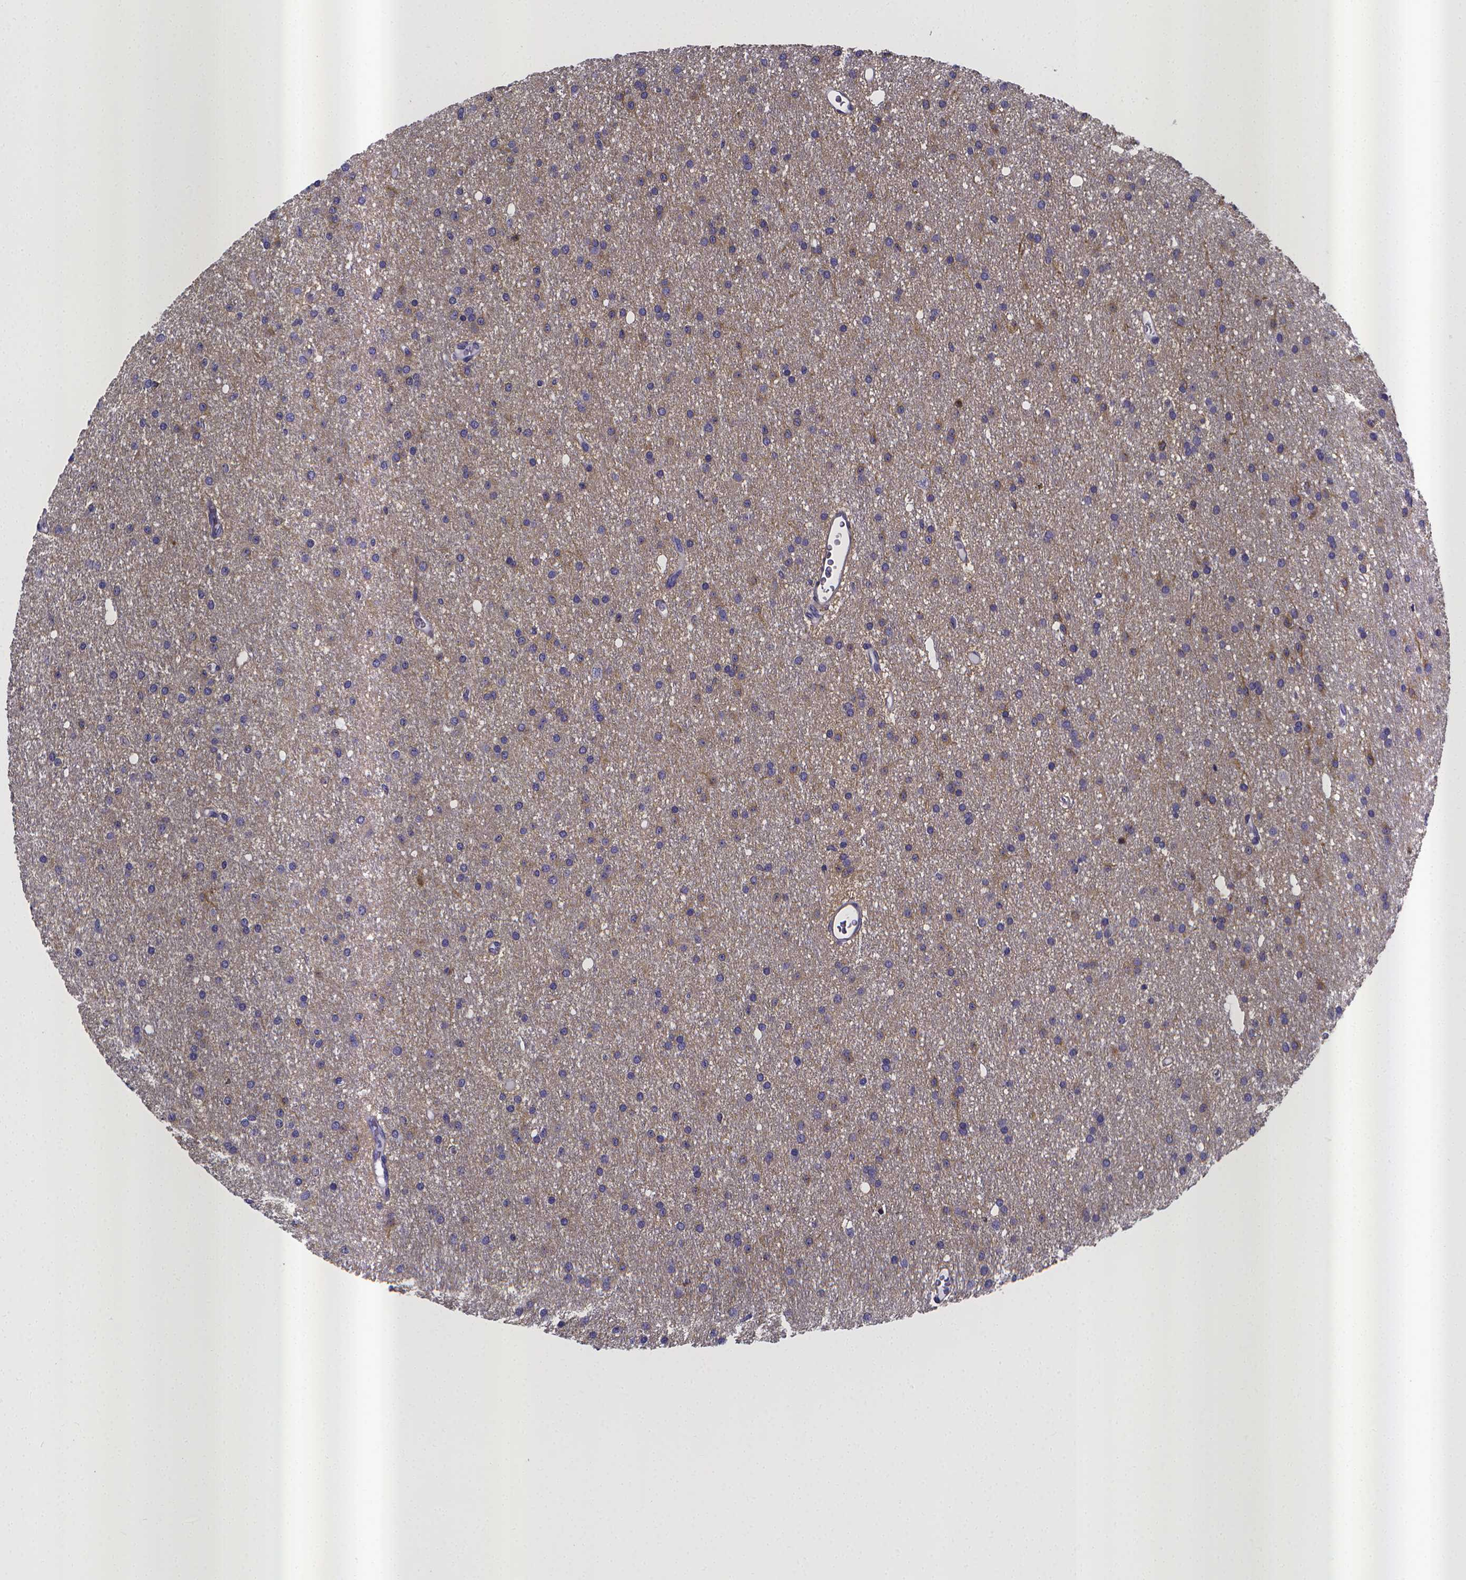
{"staining": {"intensity": "negative", "quantity": "none", "location": "none"}, "tissue": "glioma", "cell_type": "Tumor cells", "image_type": "cancer", "snomed": [{"axis": "morphology", "description": "Glioma, malignant, Low grade"}, {"axis": "topography", "description": "Brain"}], "caption": "Protein analysis of malignant glioma (low-grade) displays no significant positivity in tumor cells.", "gene": "RERG", "patient": {"sex": "male", "age": 27}}